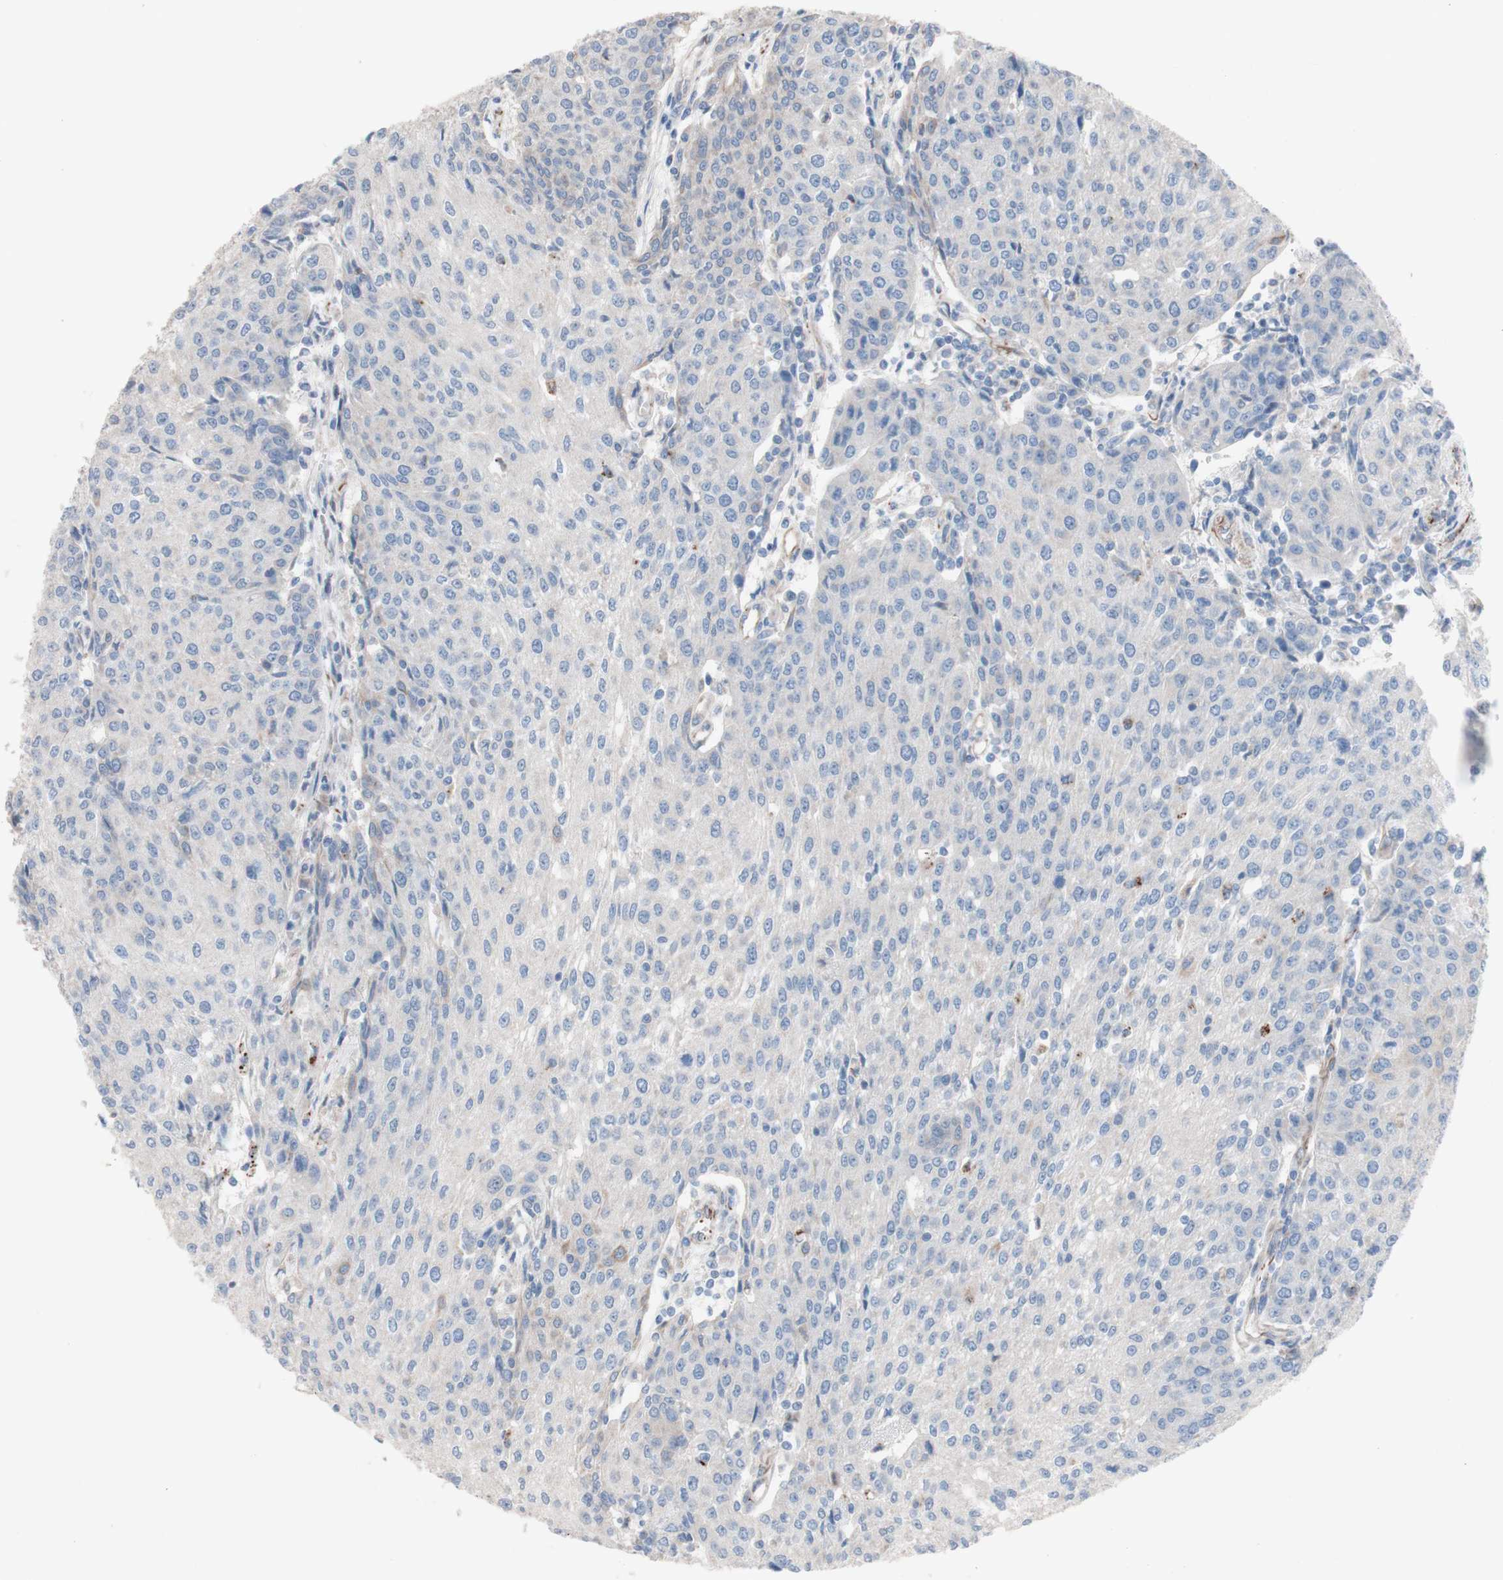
{"staining": {"intensity": "negative", "quantity": "none", "location": "none"}, "tissue": "urothelial cancer", "cell_type": "Tumor cells", "image_type": "cancer", "snomed": [{"axis": "morphology", "description": "Urothelial carcinoma, High grade"}, {"axis": "topography", "description": "Urinary bladder"}], "caption": "Urothelial cancer was stained to show a protein in brown. There is no significant staining in tumor cells.", "gene": "AGPAT5", "patient": {"sex": "female", "age": 85}}